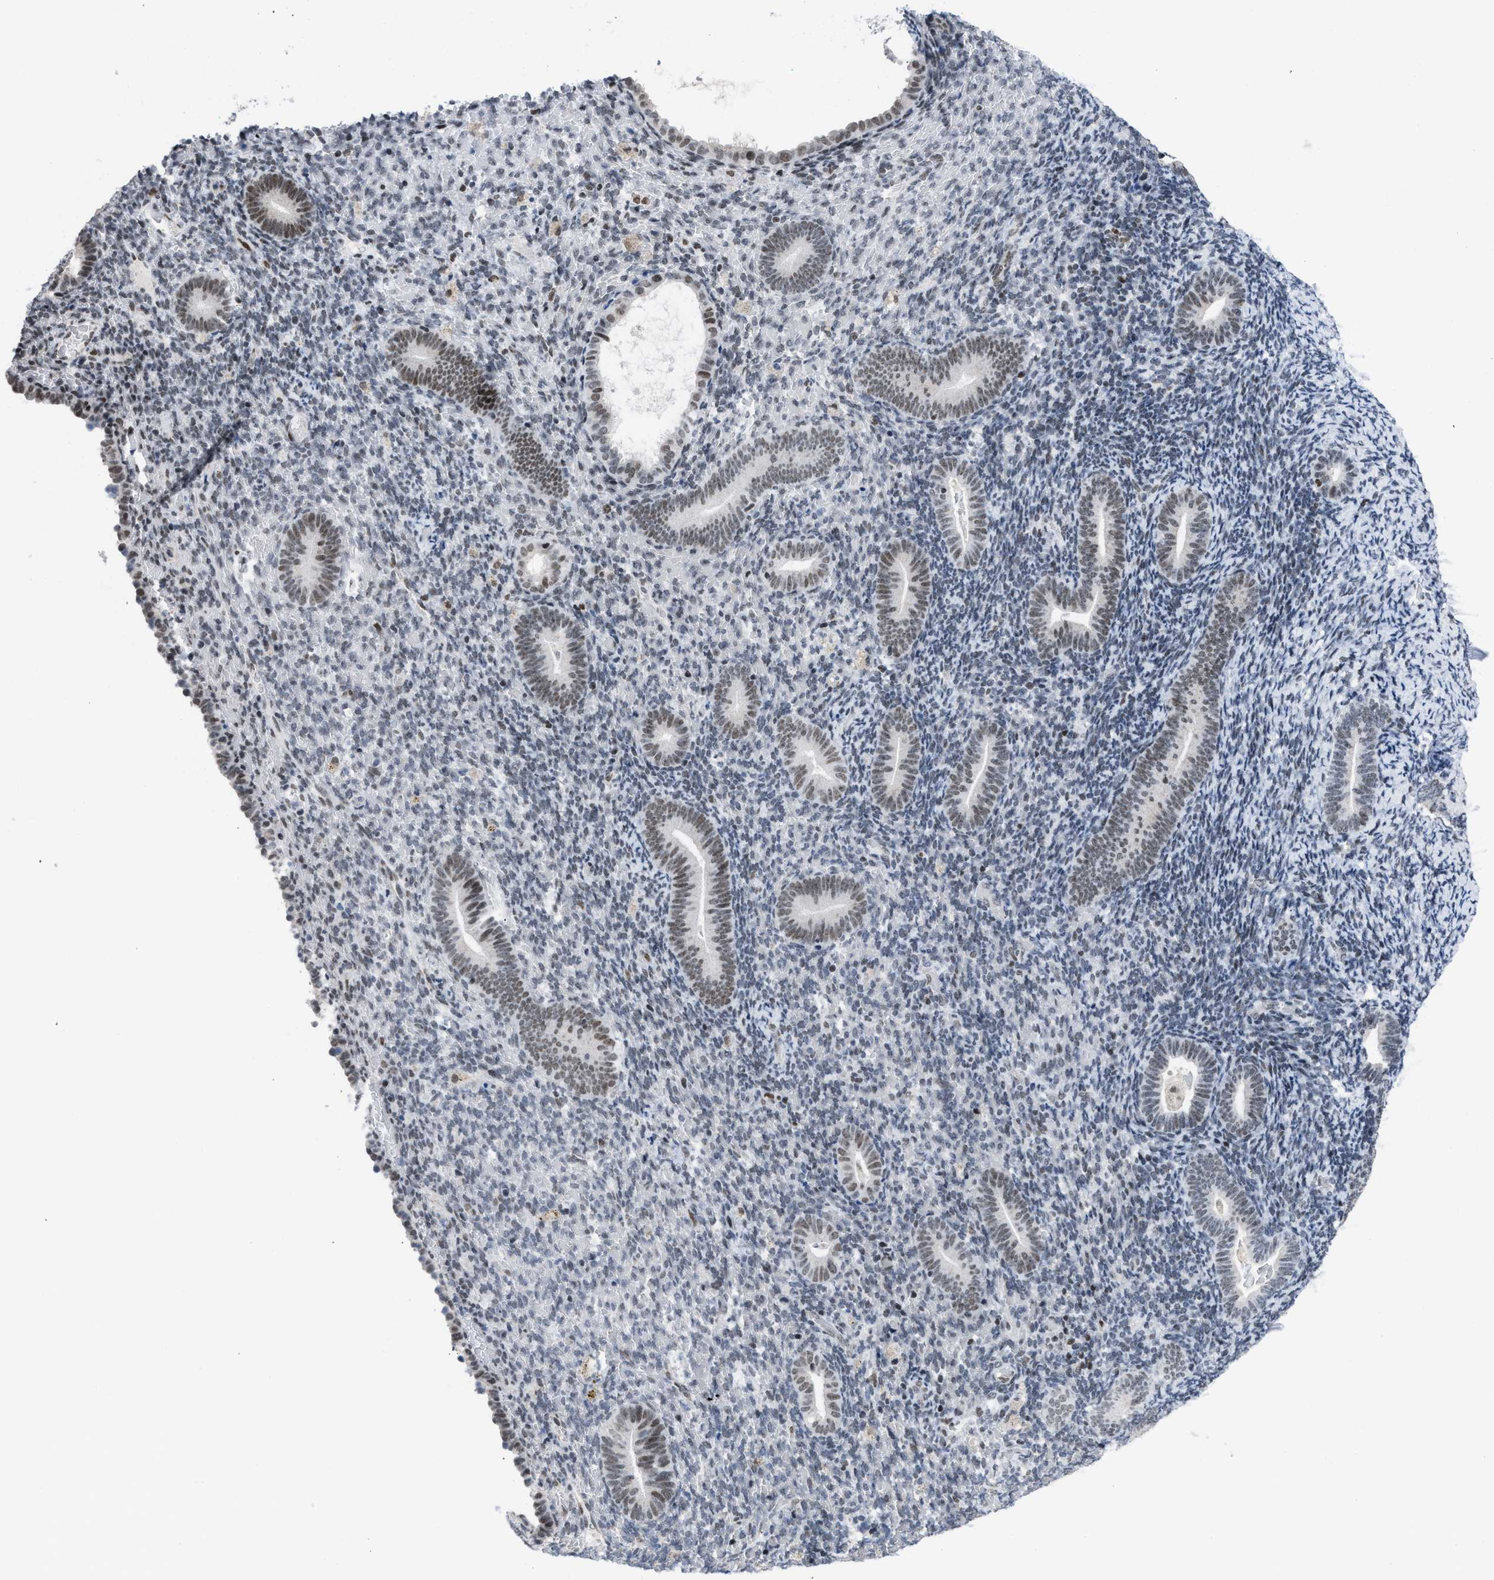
{"staining": {"intensity": "negative", "quantity": "none", "location": "none"}, "tissue": "endometrium", "cell_type": "Cells in endometrial stroma", "image_type": "normal", "snomed": [{"axis": "morphology", "description": "Normal tissue, NOS"}, {"axis": "topography", "description": "Endometrium"}], "caption": "The immunohistochemistry (IHC) histopathology image has no significant expression in cells in endometrial stroma of endometrium. The staining is performed using DAB (3,3'-diaminobenzidine) brown chromogen with nuclei counter-stained in using hematoxylin.", "gene": "TERF2IP", "patient": {"sex": "female", "age": 51}}